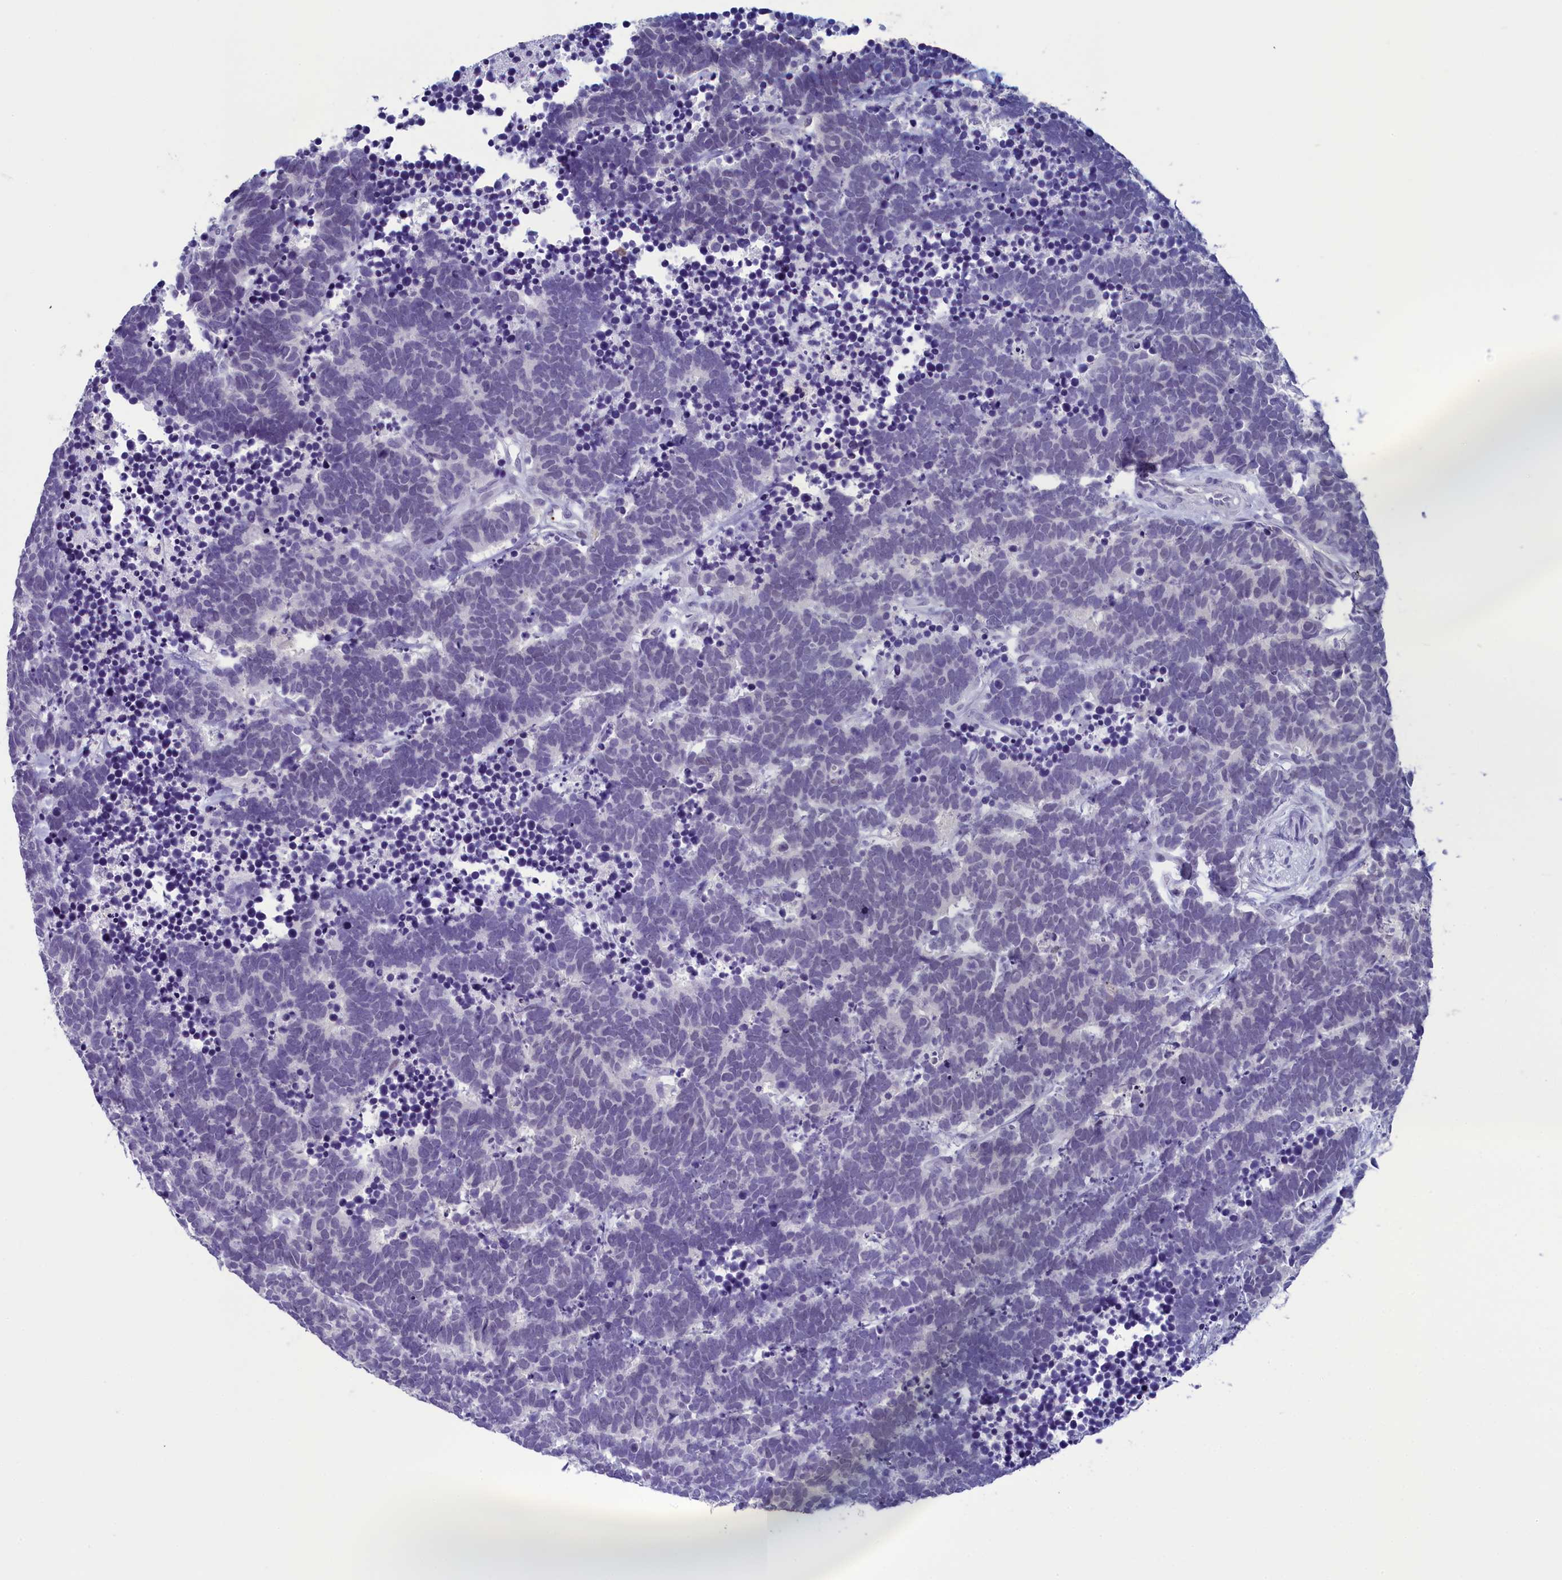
{"staining": {"intensity": "negative", "quantity": "none", "location": "none"}, "tissue": "carcinoid", "cell_type": "Tumor cells", "image_type": "cancer", "snomed": [{"axis": "morphology", "description": "Carcinoma, NOS"}, {"axis": "morphology", "description": "Carcinoid, malignant, NOS"}, {"axis": "topography", "description": "Urinary bladder"}], "caption": "High power microscopy micrograph of an immunohistochemistry (IHC) photomicrograph of carcinoid, revealing no significant positivity in tumor cells. Brightfield microscopy of immunohistochemistry stained with DAB (brown) and hematoxylin (blue), captured at high magnification.", "gene": "AIFM2", "patient": {"sex": "male", "age": 57}}